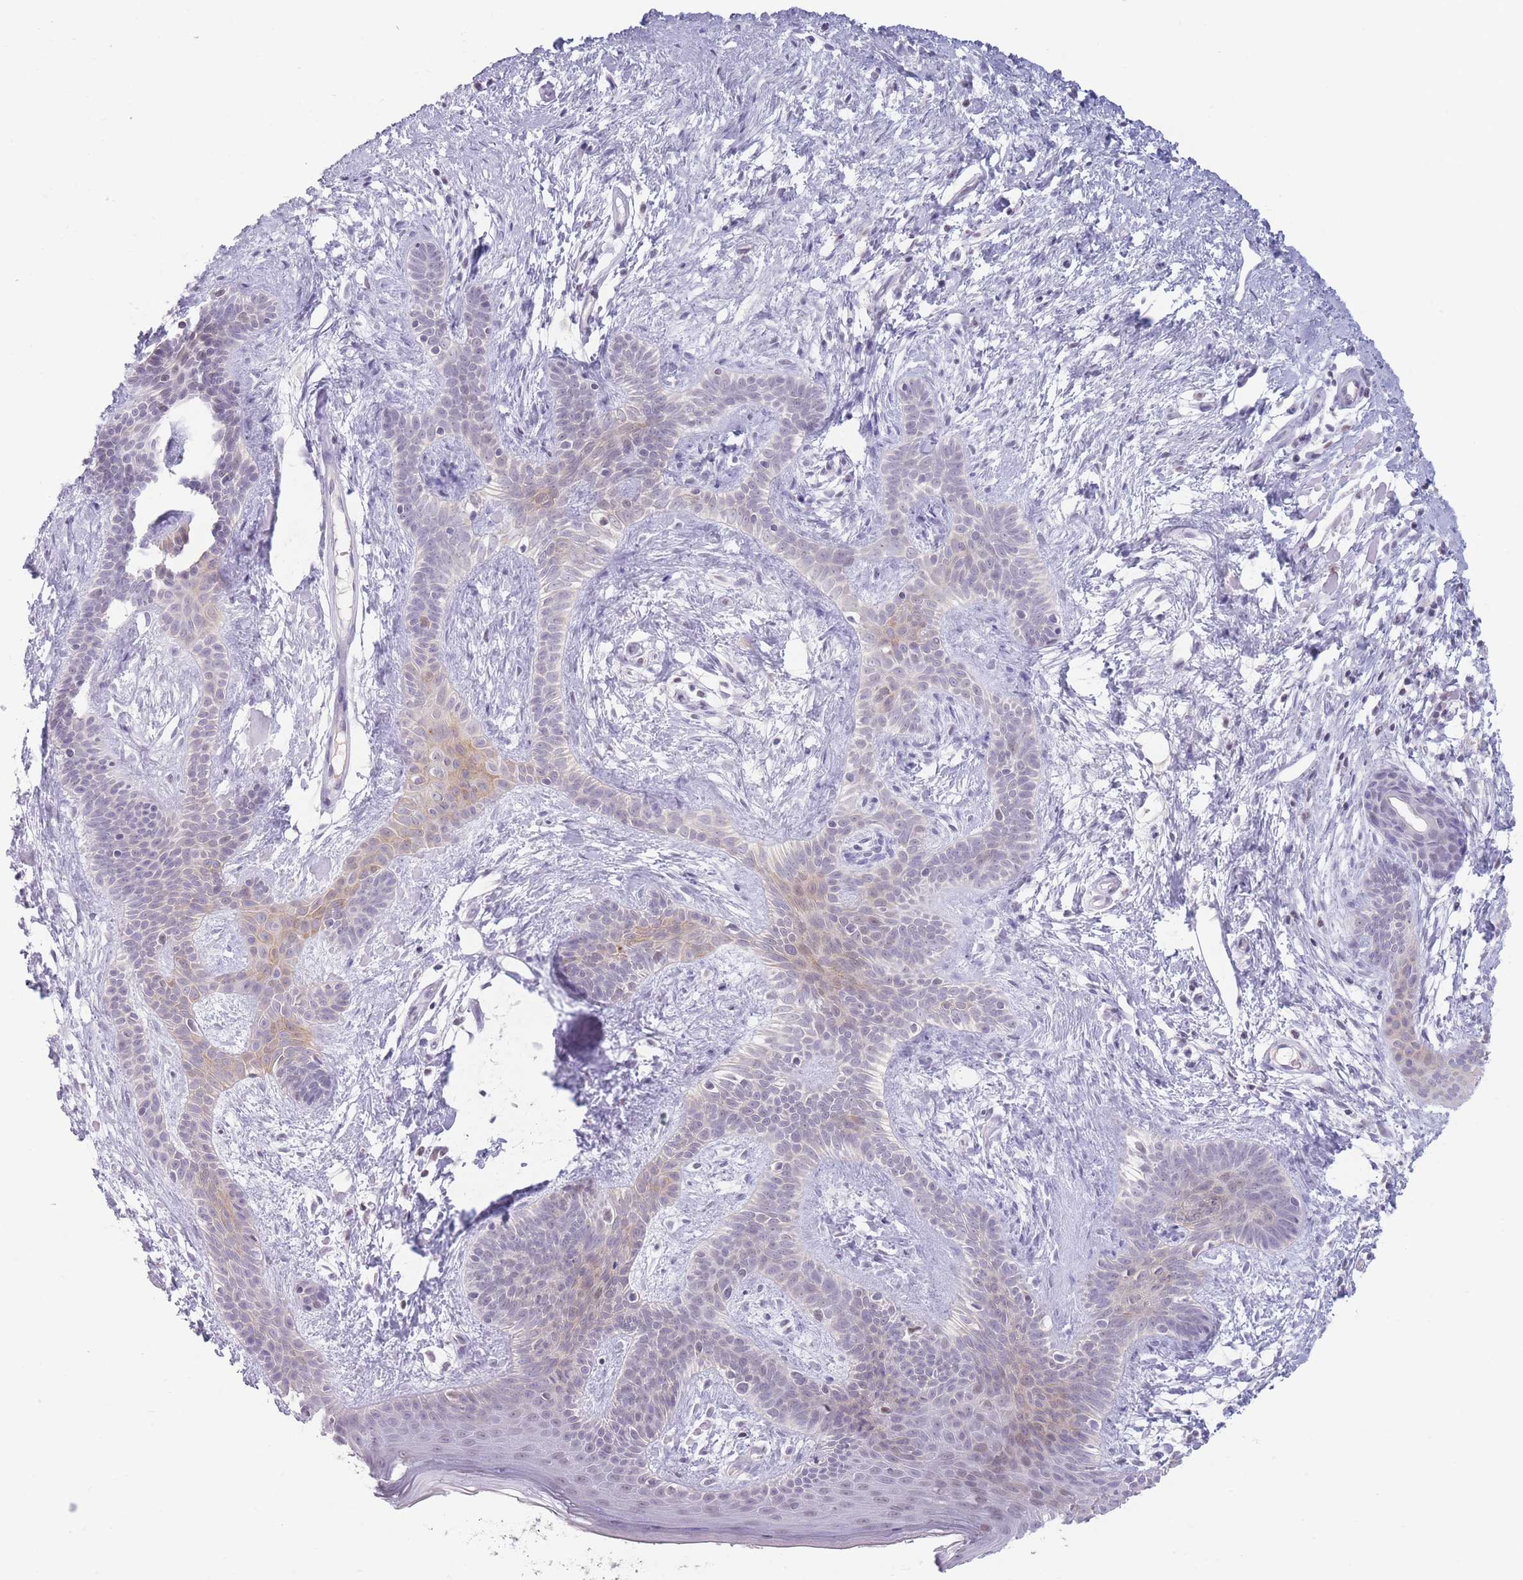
{"staining": {"intensity": "weak", "quantity": "<25%", "location": "cytoplasmic/membranous"}, "tissue": "skin cancer", "cell_type": "Tumor cells", "image_type": "cancer", "snomed": [{"axis": "morphology", "description": "Basal cell carcinoma"}, {"axis": "topography", "description": "Skin"}], "caption": "A histopathology image of human basal cell carcinoma (skin) is negative for staining in tumor cells.", "gene": "ARID3B", "patient": {"sex": "male", "age": 78}}